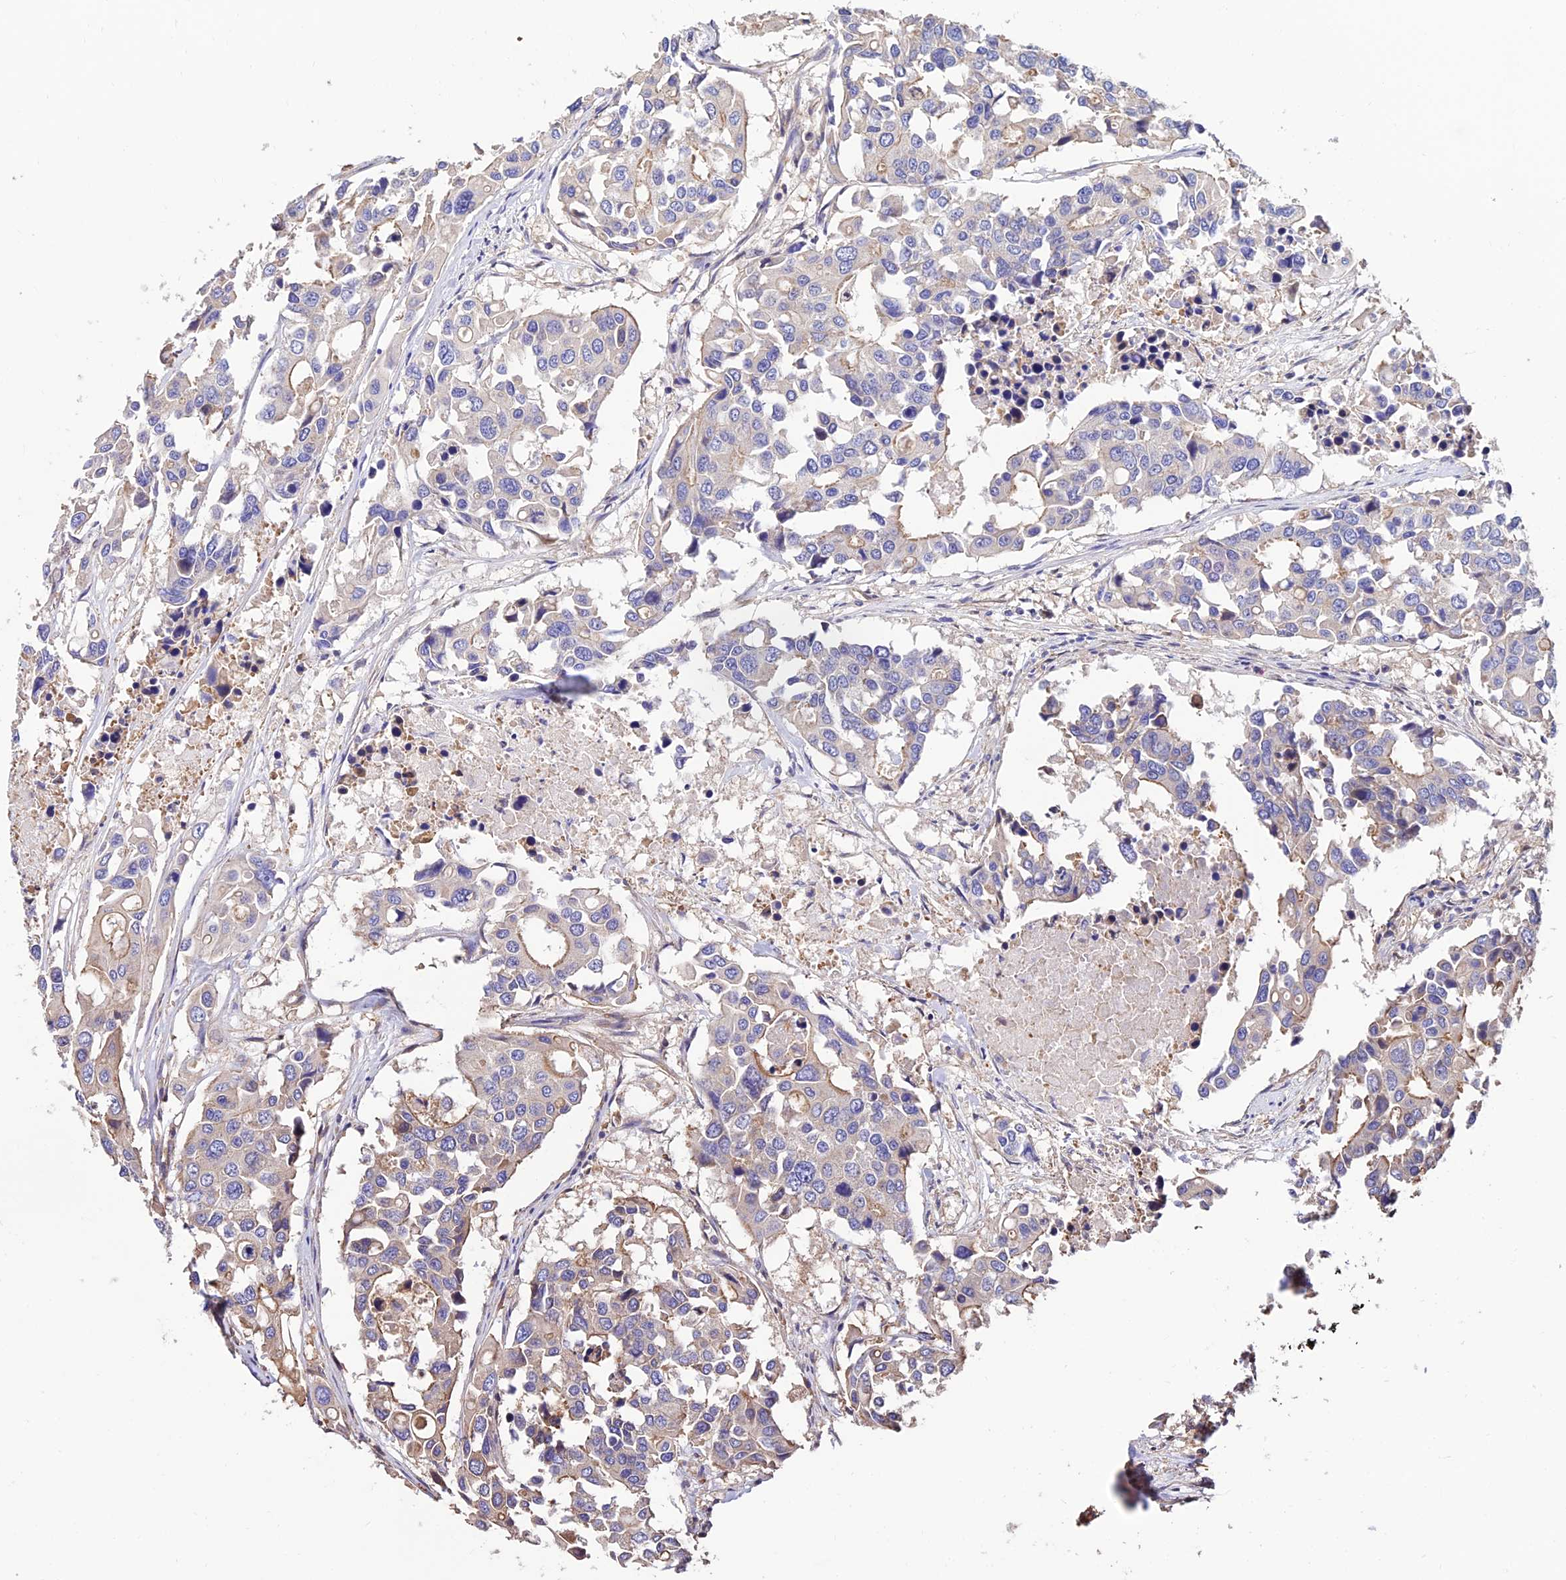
{"staining": {"intensity": "weak", "quantity": "<25%", "location": "cytoplasmic/membranous"}, "tissue": "colorectal cancer", "cell_type": "Tumor cells", "image_type": "cancer", "snomed": [{"axis": "morphology", "description": "Adenocarcinoma, NOS"}, {"axis": "topography", "description": "Colon"}], "caption": "A high-resolution micrograph shows immunohistochemistry staining of colorectal cancer, which shows no significant expression in tumor cells.", "gene": "CALM2", "patient": {"sex": "male", "age": 77}}